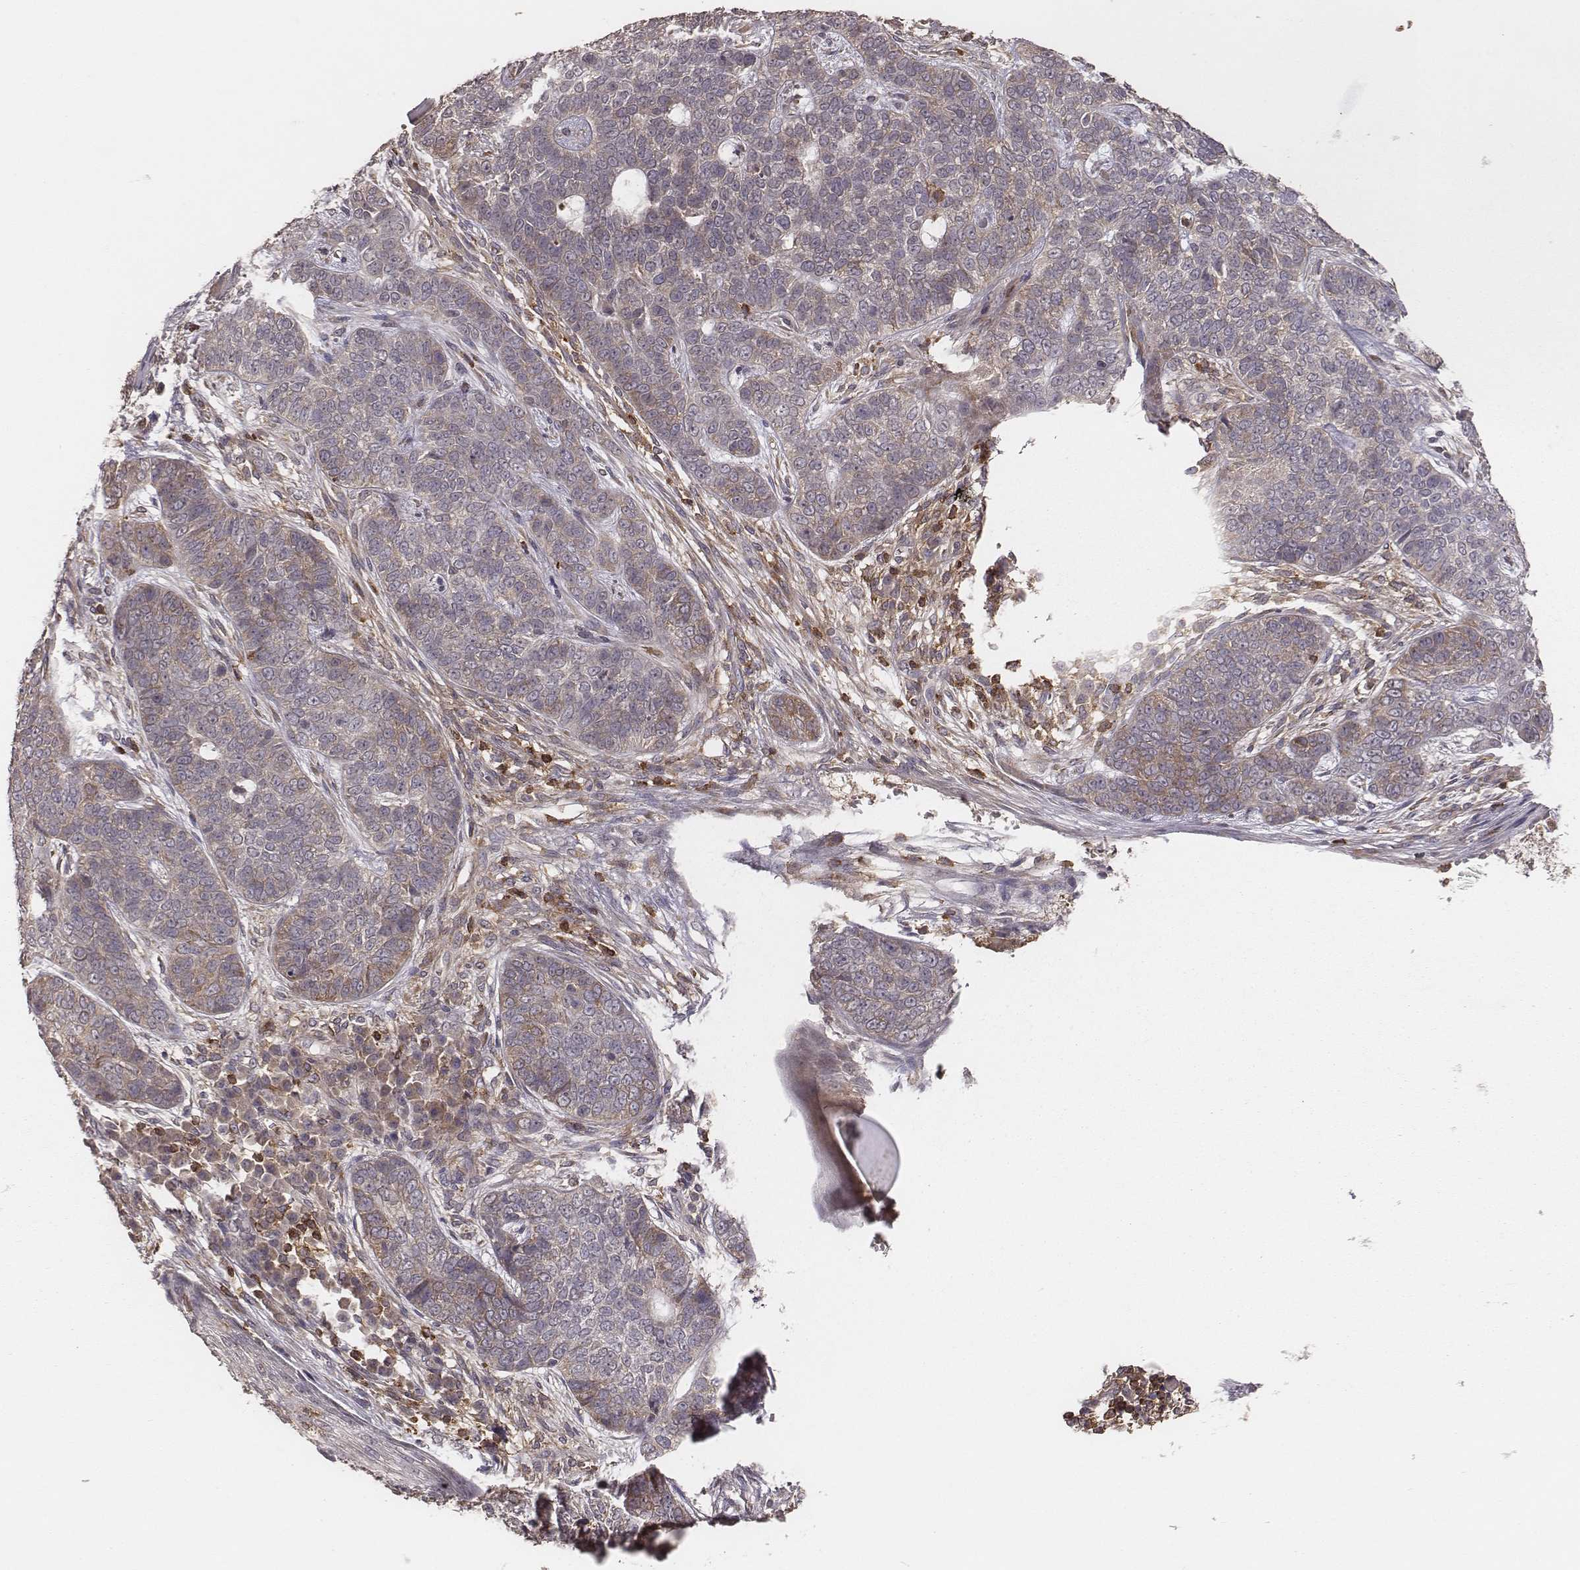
{"staining": {"intensity": "weak", "quantity": "<25%", "location": "cytoplasmic/membranous"}, "tissue": "skin cancer", "cell_type": "Tumor cells", "image_type": "cancer", "snomed": [{"axis": "morphology", "description": "Basal cell carcinoma"}, {"axis": "topography", "description": "Skin"}], "caption": "Image shows no significant protein expression in tumor cells of basal cell carcinoma (skin).", "gene": "PILRA", "patient": {"sex": "female", "age": 69}}